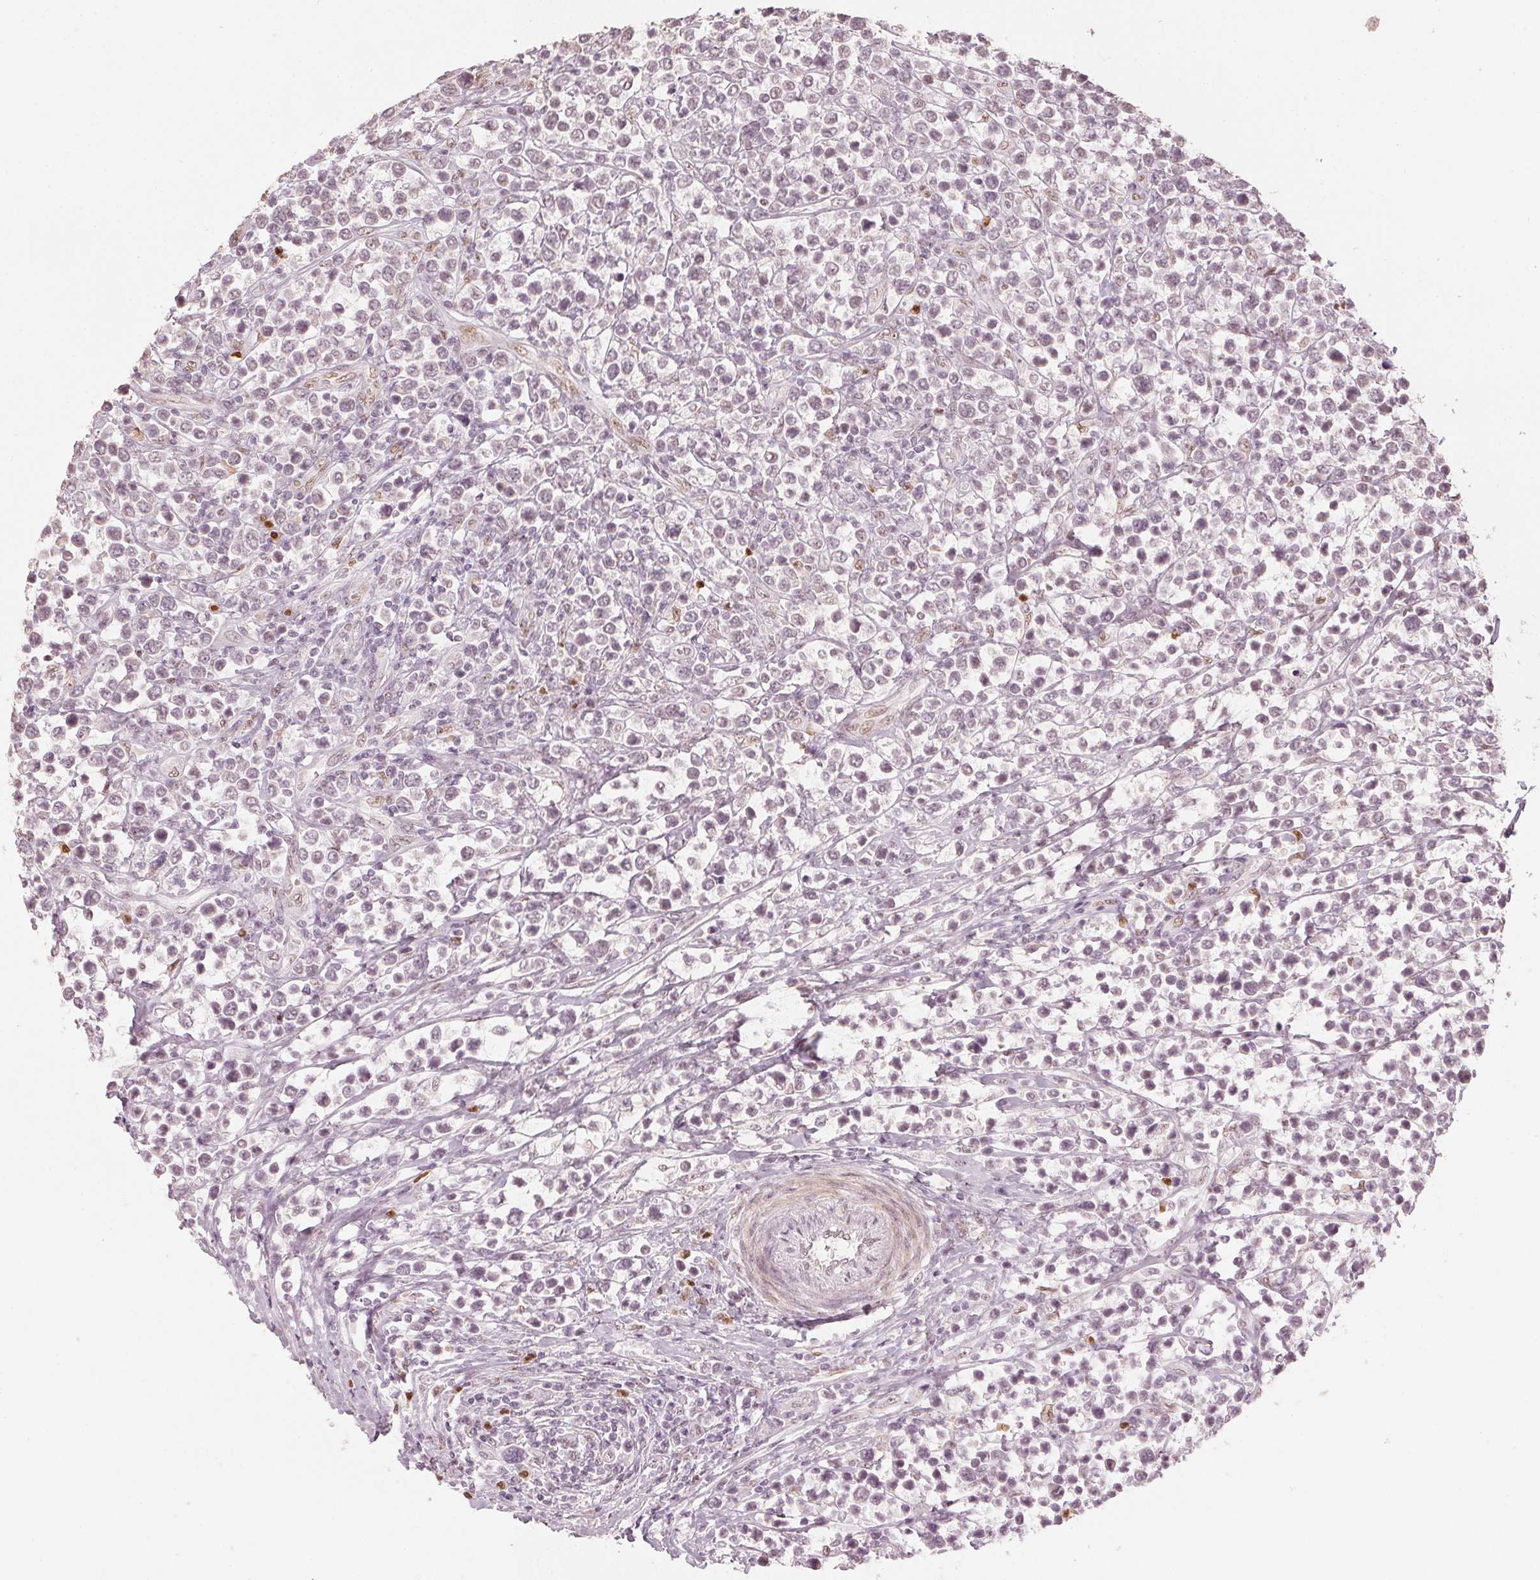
{"staining": {"intensity": "moderate", "quantity": "<25%", "location": "nuclear"}, "tissue": "lymphoma", "cell_type": "Tumor cells", "image_type": "cancer", "snomed": [{"axis": "morphology", "description": "Malignant lymphoma, non-Hodgkin's type, High grade"}, {"axis": "topography", "description": "Soft tissue"}], "caption": "This is an image of IHC staining of malignant lymphoma, non-Hodgkin's type (high-grade), which shows moderate expression in the nuclear of tumor cells.", "gene": "SLC39A3", "patient": {"sex": "female", "age": 56}}